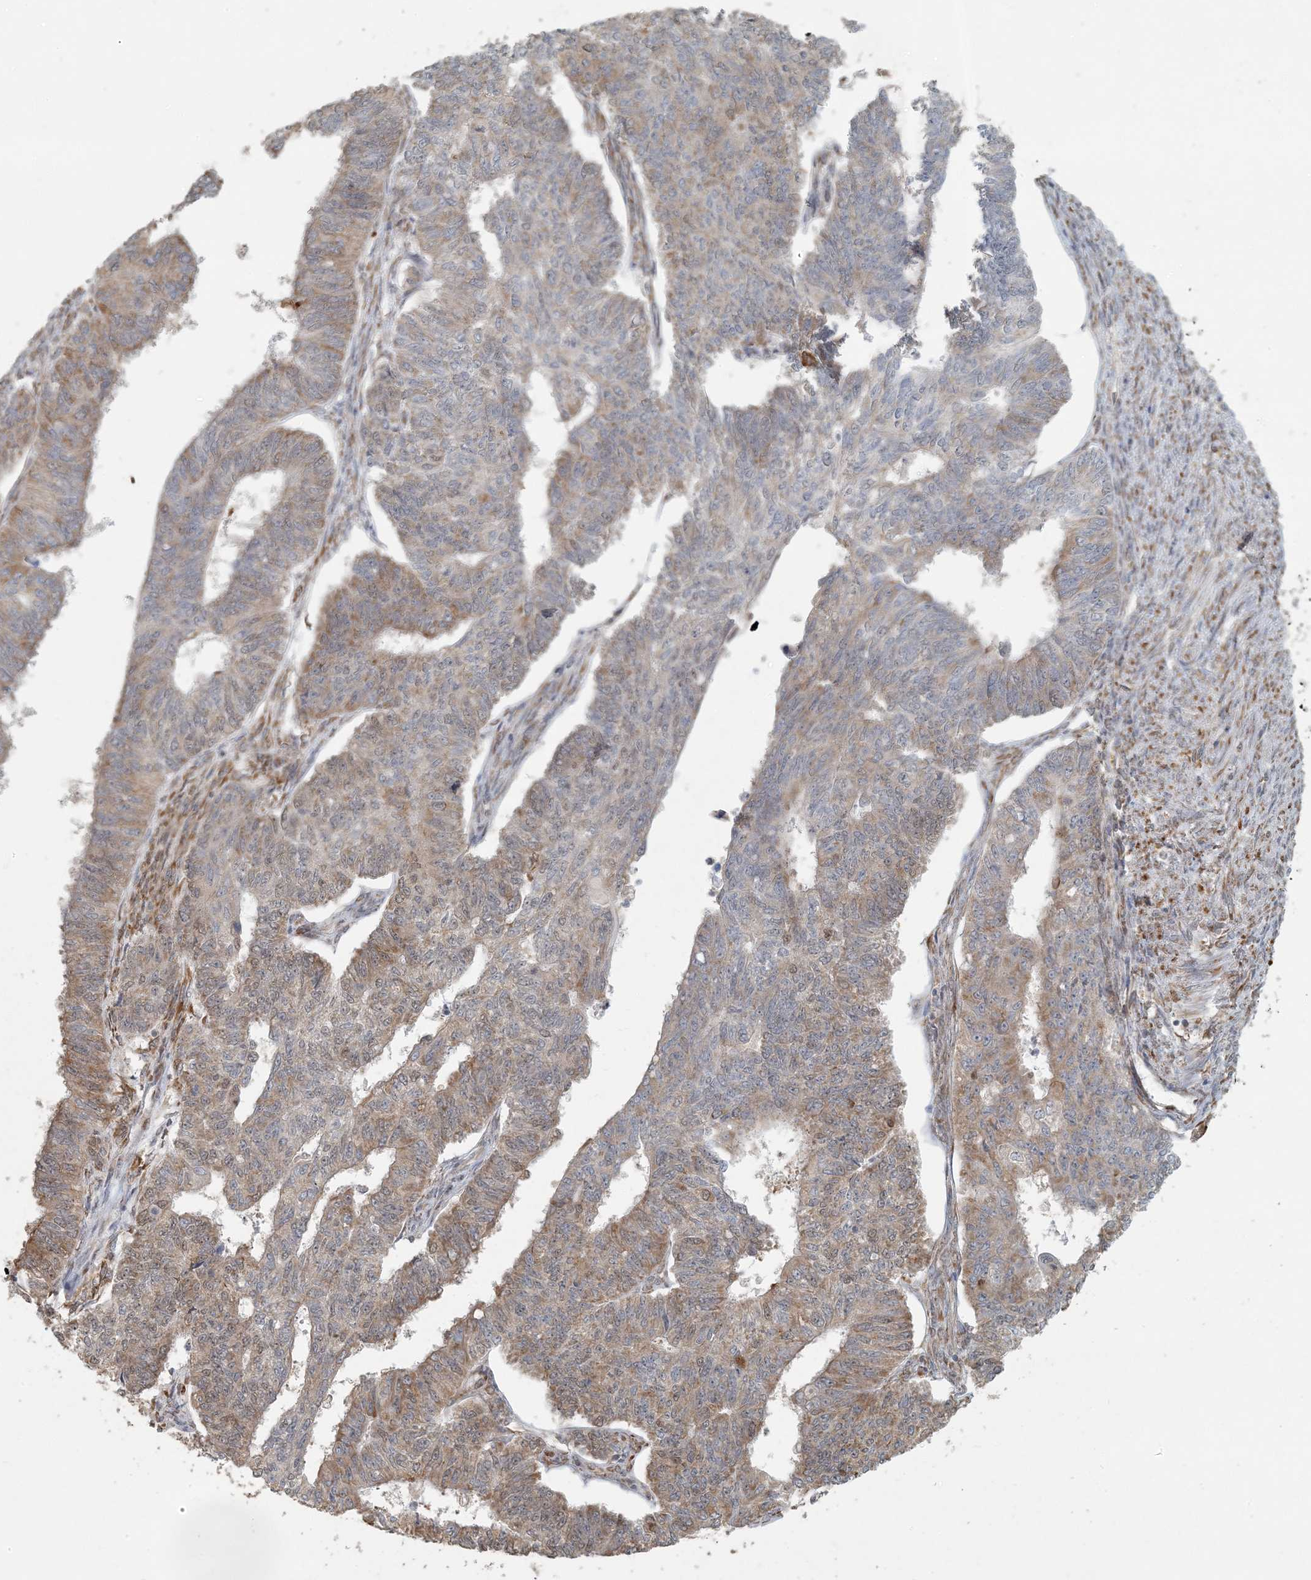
{"staining": {"intensity": "moderate", "quantity": "25%-75%", "location": "cytoplasmic/membranous,nuclear"}, "tissue": "endometrial cancer", "cell_type": "Tumor cells", "image_type": "cancer", "snomed": [{"axis": "morphology", "description": "Adenocarcinoma, NOS"}, {"axis": "topography", "description": "Endometrium"}], "caption": "Immunohistochemistry of human adenocarcinoma (endometrial) shows medium levels of moderate cytoplasmic/membranous and nuclear positivity in approximately 25%-75% of tumor cells.", "gene": "AK9", "patient": {"sex": "female", "age": 32}}